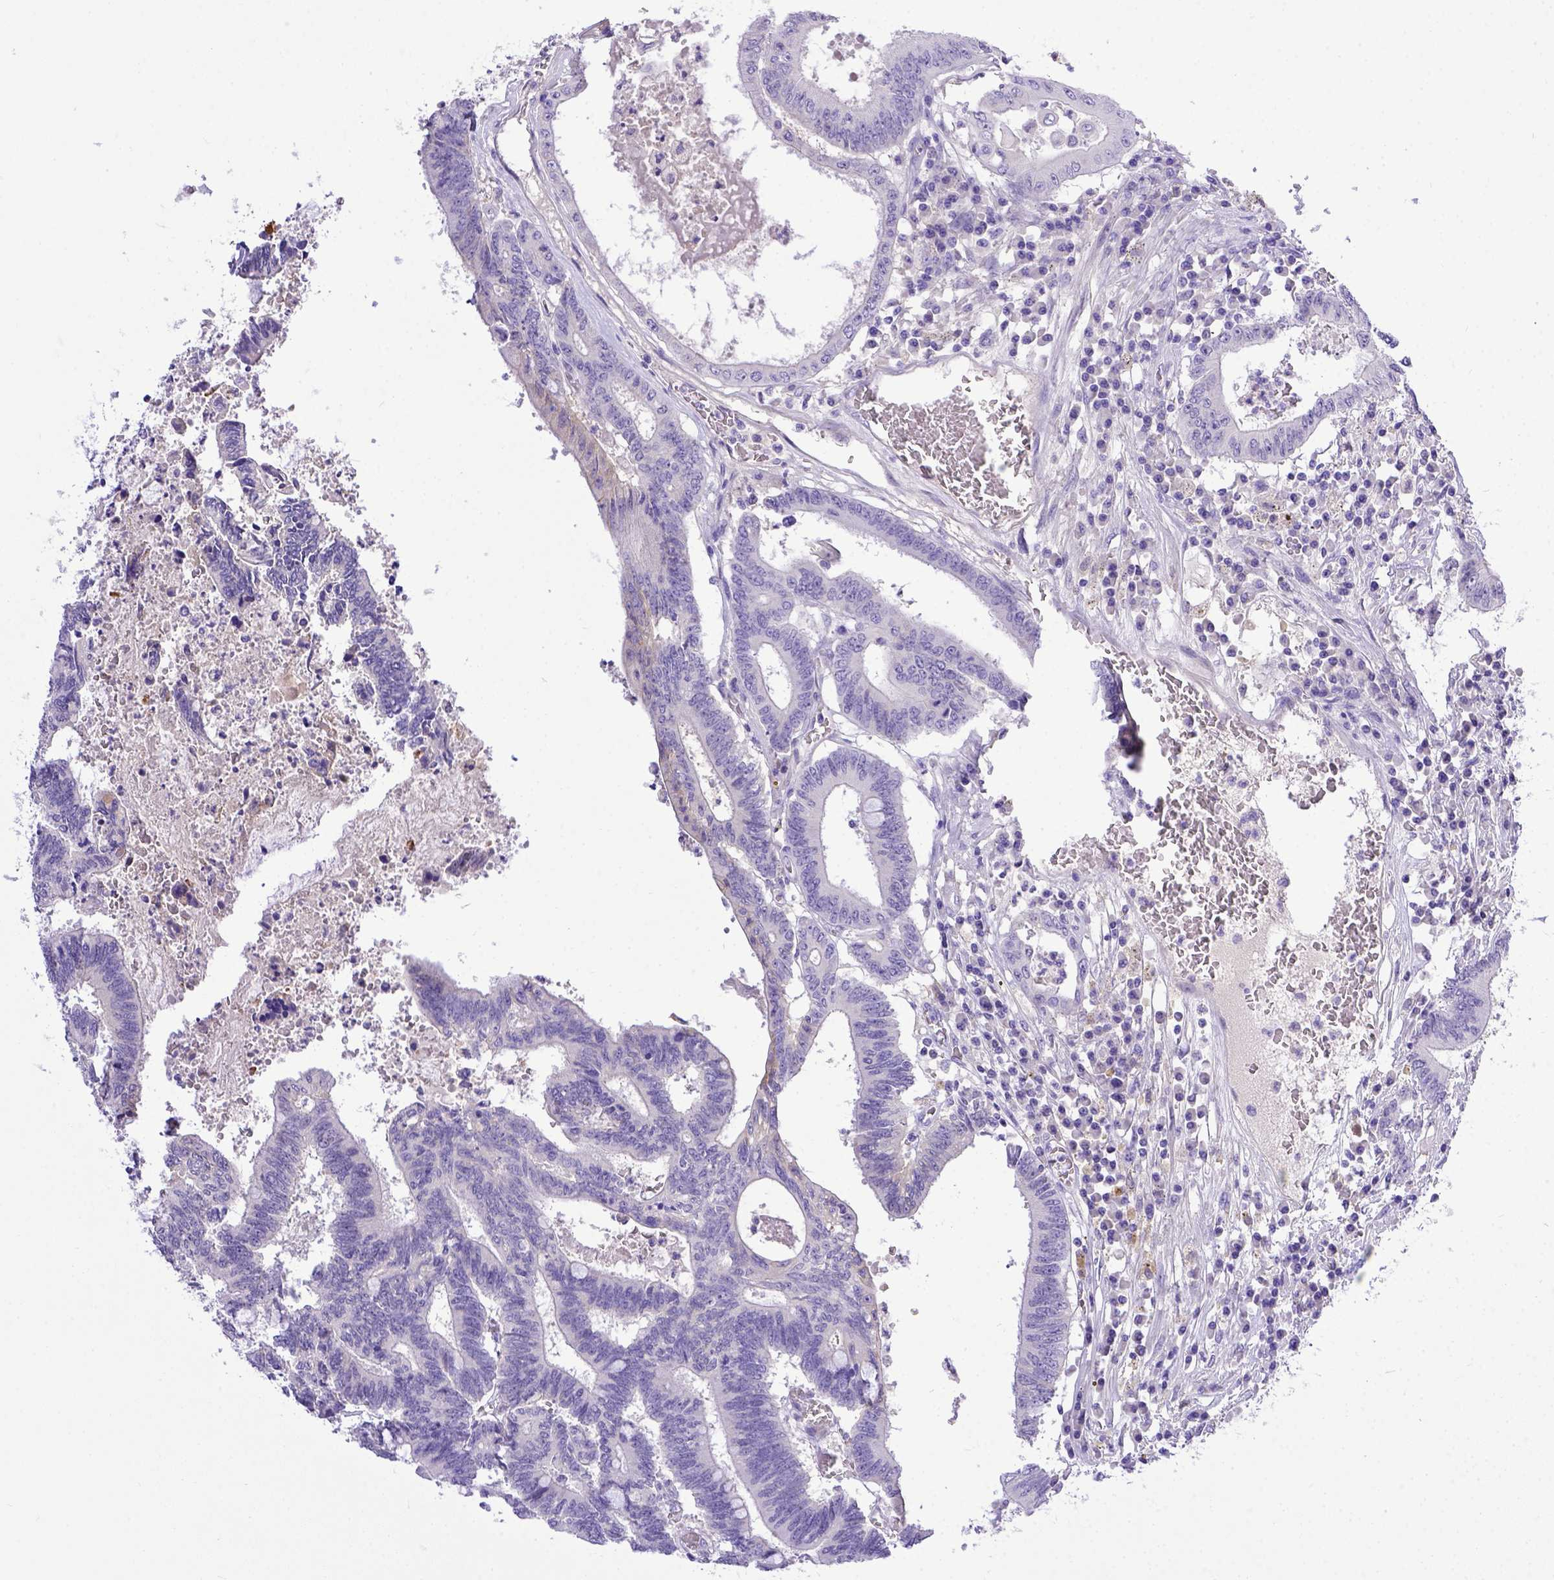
{"staining": {"intensity": "negative", "quantity": "none", "location": "none"}, "tissue": "colorectal cancer", "cell_type": "Tumor cells", "image_type": "cancer", "snomed": [{"axis": "morphology", "description": "Adenocarcinoma, NOS"}, {"axis": "topography", "description": "Rectum"}], "caption": "An IHC histopathology image of colorectal cancer is shown. There is no staining in tumor cells of colorectal cancer.", "gene": "BTN1A1", "patient": {"sex": "male", "age": 54}}